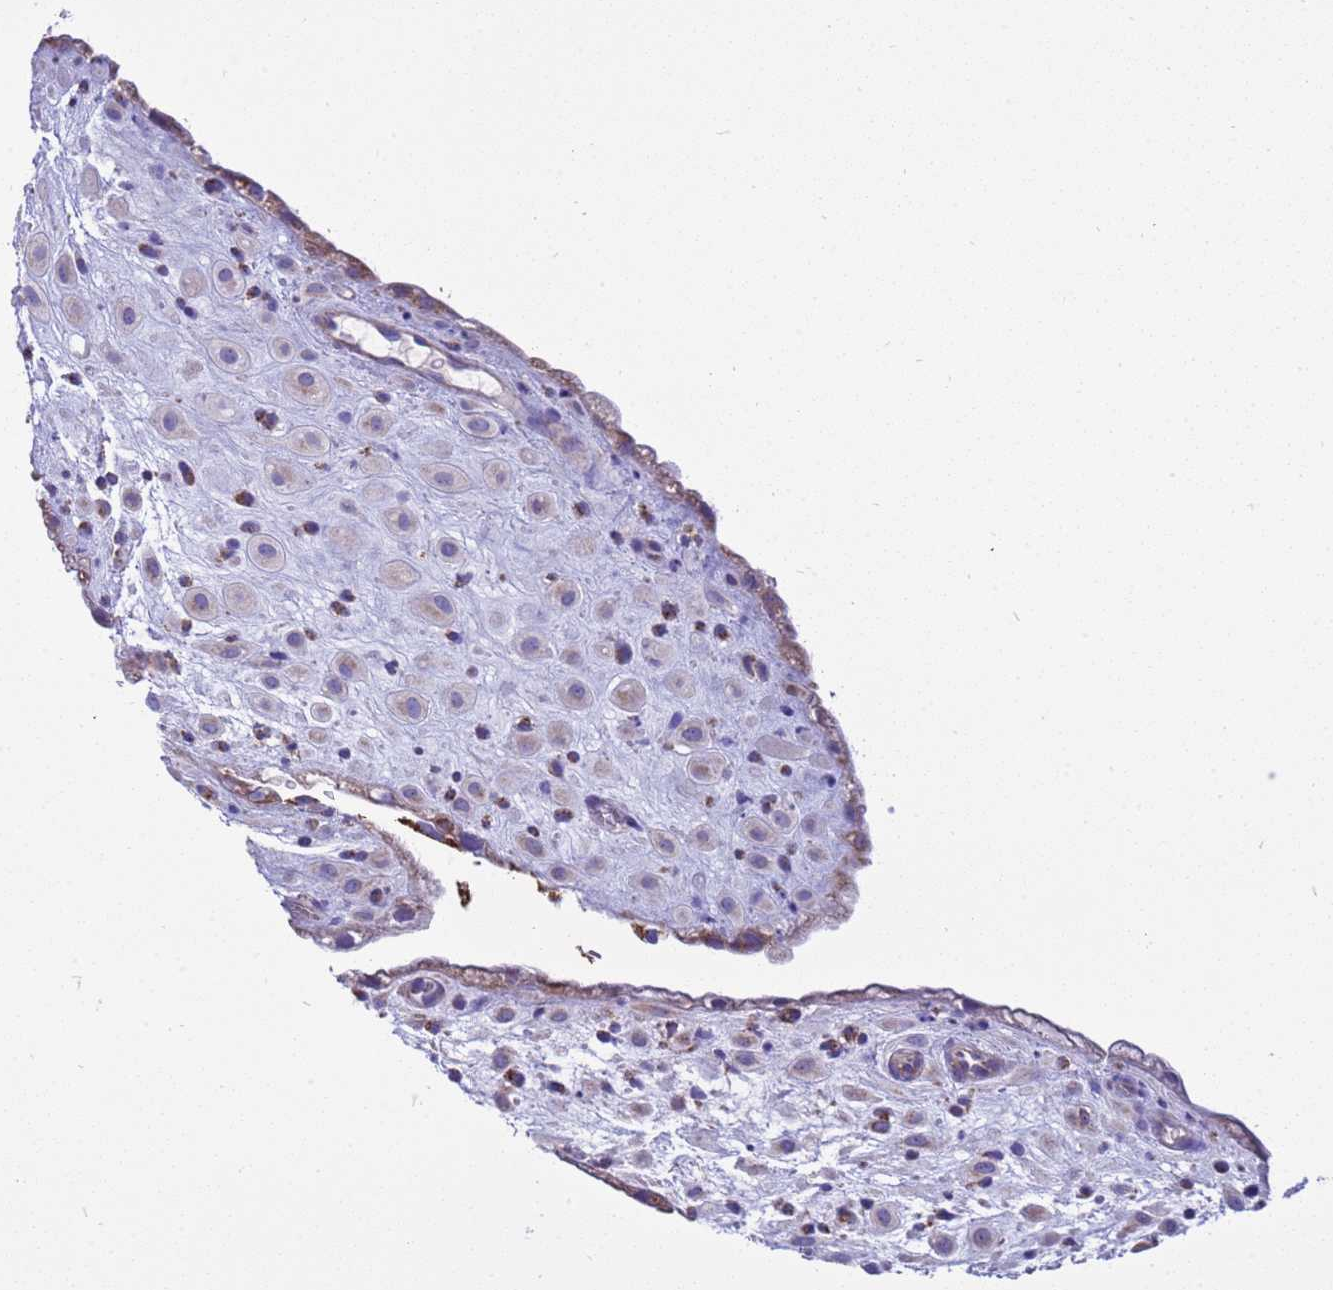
{"staining": {"intensity": "negative", "quantity": "none", "location": "none"}, "tissue": "placenta", "cell_type": "Decidual cells", "image_type": "normal", "snomed": [{"axis": "morphology", "description": "Normal tissue, NOS"}, {"axis": "topography", "description": "Placenta"}], "caption": "DAB immunohistochemical staining of benign placenta shows no significant positivity in decidual cells. The staining was performed using DAB (3,3'-diaminobenzidine) to visualize the protein expression in brown, while the nuclei were stained in blue with hematoxylin (Magnification: 20x).", "gene": "RNF165", "patient": {"sex": "female", "age": 35}}